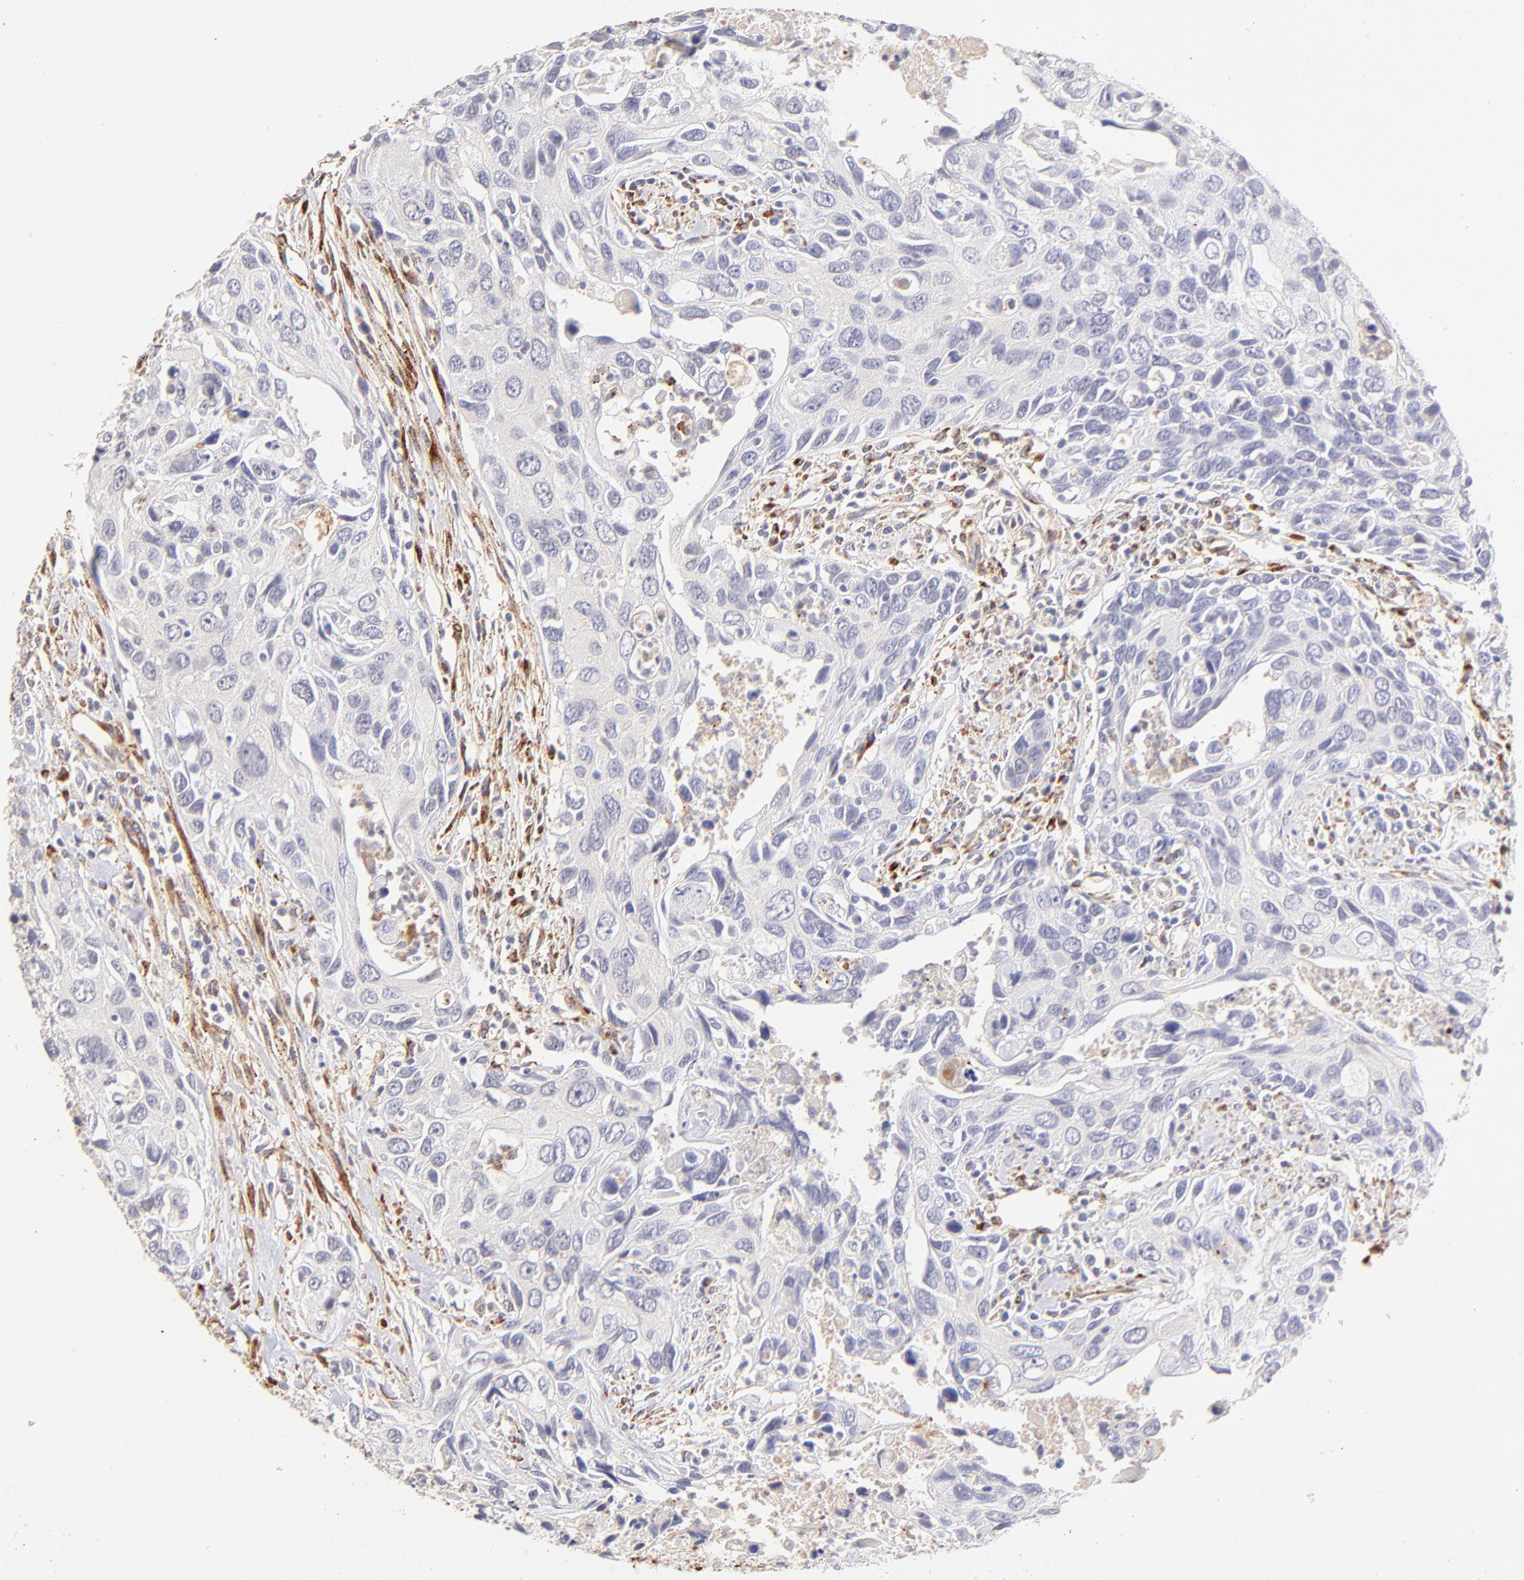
{"staining": {"intensity": "negative", "quantity": "none", "location": "none"}, "tissue": "urothelial cancer", "cell_type": "Tumor cells", "image_type": "cancer", "snomed": [{"axis": "morphology", "description": "Urothelial carcinoma, High grade"}, {"axis": "topography", "description": "Urinary bladder"}], "caption": "Histopathology image shows no significant protein staining in tumor cells of urothelial cancer. The staining was performed using DAB to visualize the protein expression in brown, while the nuclei were stained in blue with hematoxylin (Magnification: 20x).", "gene": "SPARC", "patient": {"sex": "male", "age": 71}}